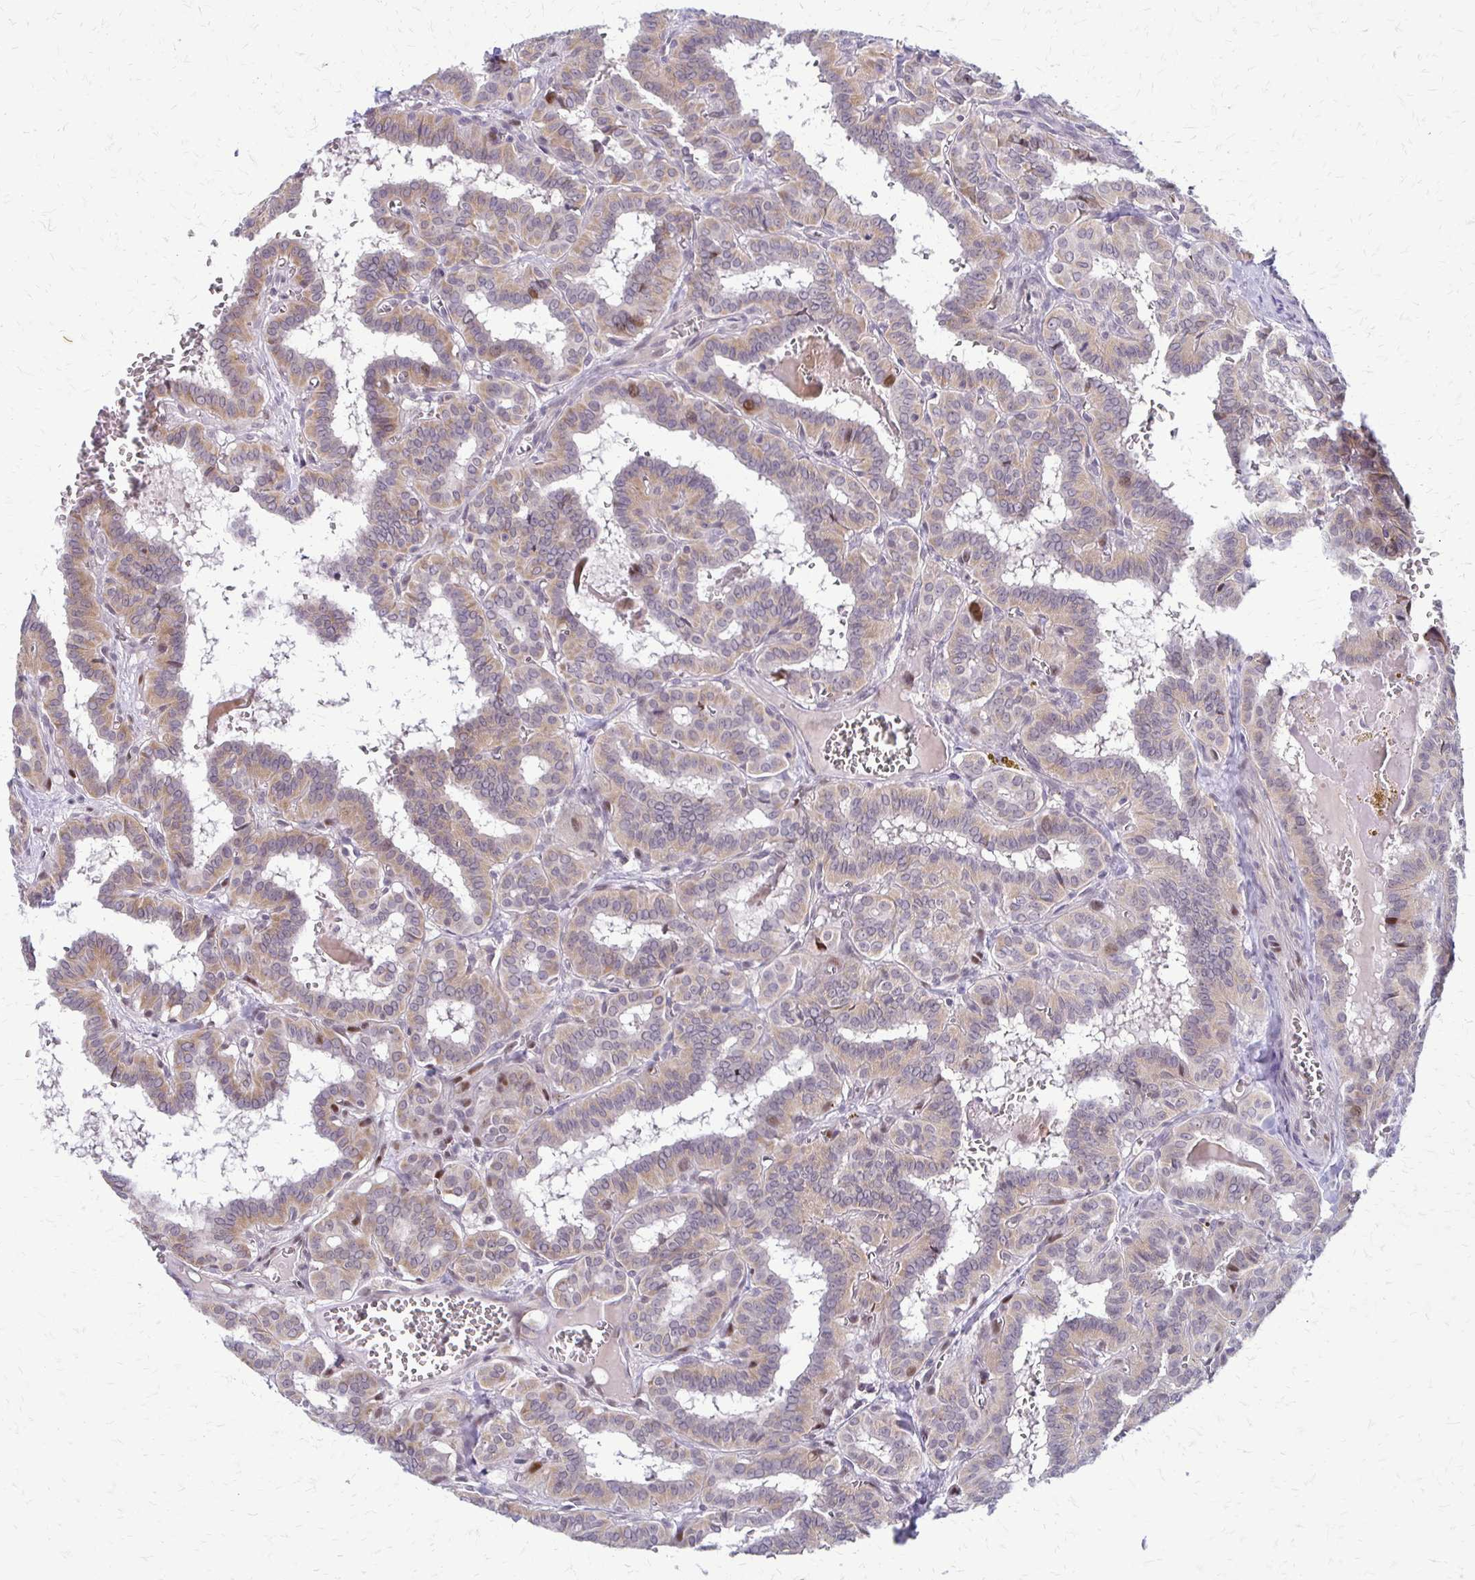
{"staining": {"intensity": "weak", "quantity": ">75%", "location": "cytoplasmic/membranous"}, "tissue": "thyroid cancer", "cell_type": "Tumor cells", "image_type": "cancer", "snomed": [{"axis": "morphology", "description": "Papillary adenocarcinoma, NOS"}, {"axis": "topography", "description": "Thyroid gland"}], "caption": "The image shows a brown stain indicating the presence of a protein in the cytoplasmic/membranous of tumor cells in papillary adenocarcinoma (thyroid). (DAB IHC with brightfield microscopy, high magnification).", "gene": "TRIR", "patient": {"sex": "female", "age": 21}}